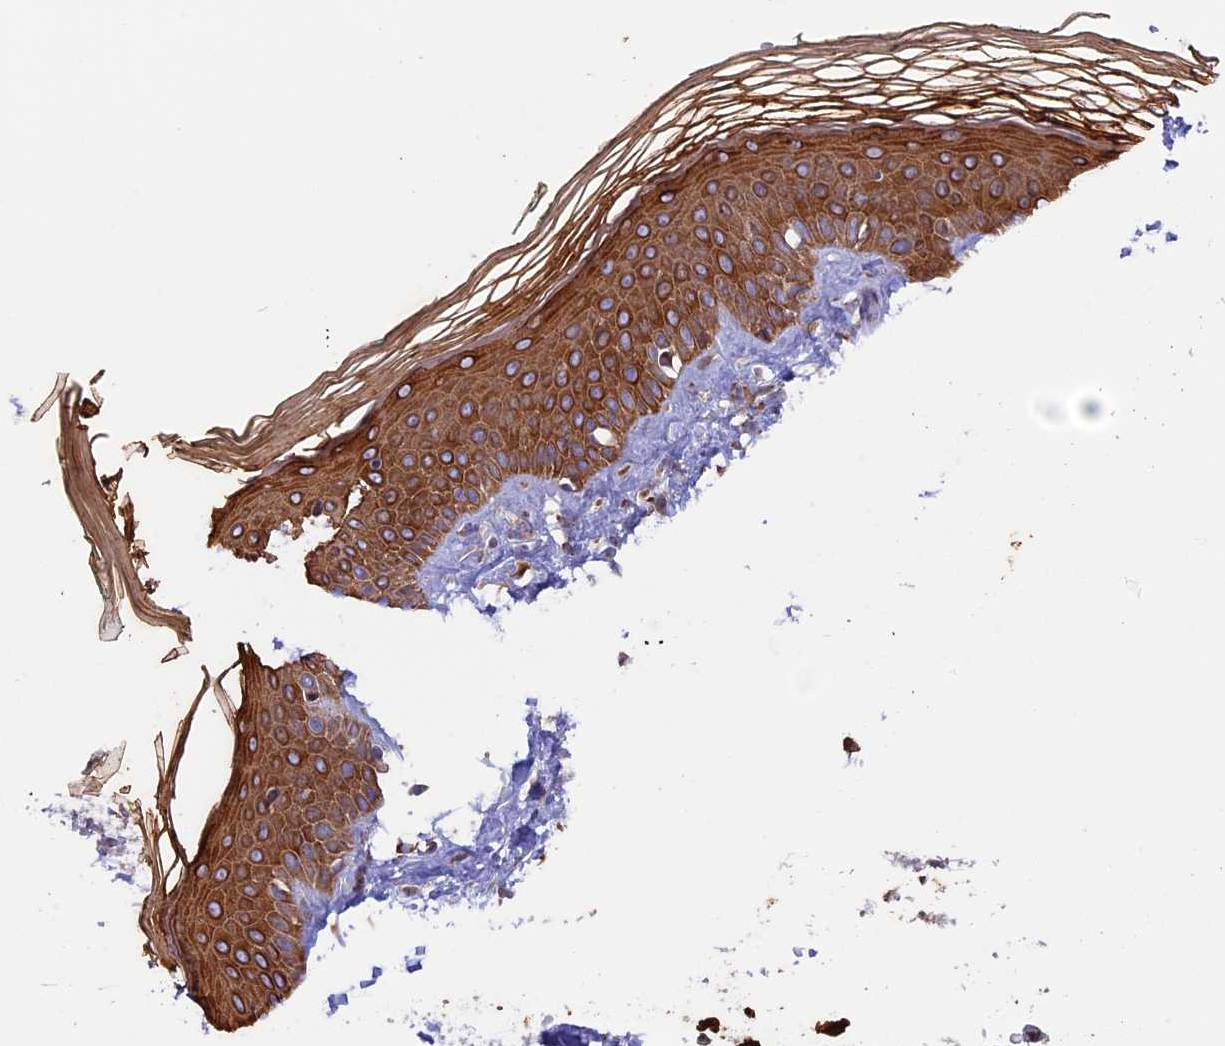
{"staining": {"intensity": "moderate", "quantity": ">75%", "location": "cytoplasmic/membranous"}, "tissue": "skin", "cell_type": "Fibroblasts", "image_type": "normal", "snomed": [{"axis": "morphology", "description": "Normal tissue, NOS"}, {"axis": "topography", "description": "Skin"}], "caption": "Protein expression analysis of benign skin reveals moderate cytoplasmic/membranous expression in about >75% of fibroblasts.", "gene": "DMRTA2", "patient": {"sex": "male", "age": 62}}